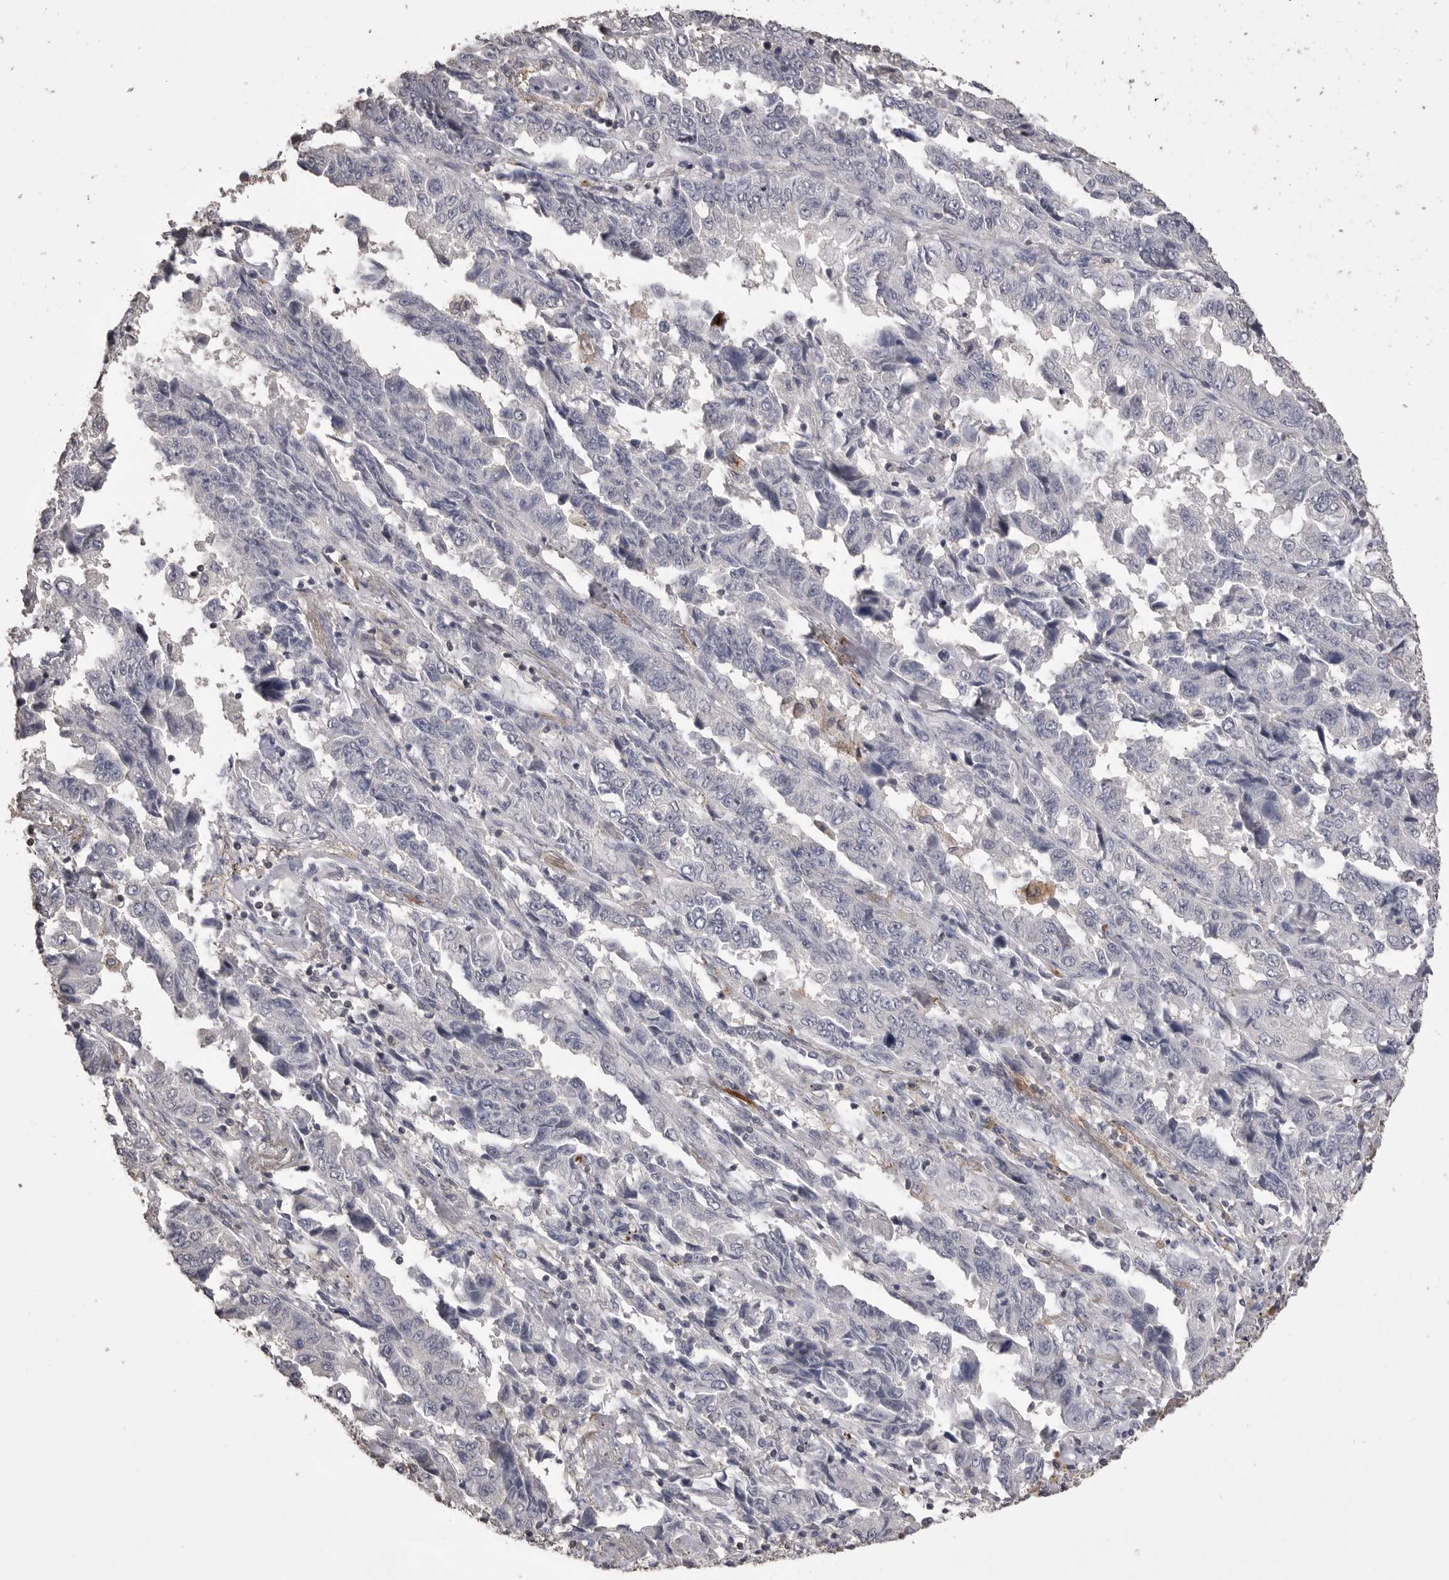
{"staining": {"intensity": "negative", "quantity": "none", "location": "none"}, "tissue": "lung cancer", "cell_type": "Tumor cells", "image_type": "cancer", "snomed": [{"axis": "morphology", "description": "Adenocarcinoma, NOS"}, {"axis": "topography", "description": "Lung"}], "caption": "High magnification brightfield microscopy of lung cancer stained with DAB (3,3'-diaminobenzidine) (brown) and counterstained with hematoxylin (blue): tumor cells show no significant positivity.", "gene": "MMP7", "patient": {"sex": "female", "age": 51}}